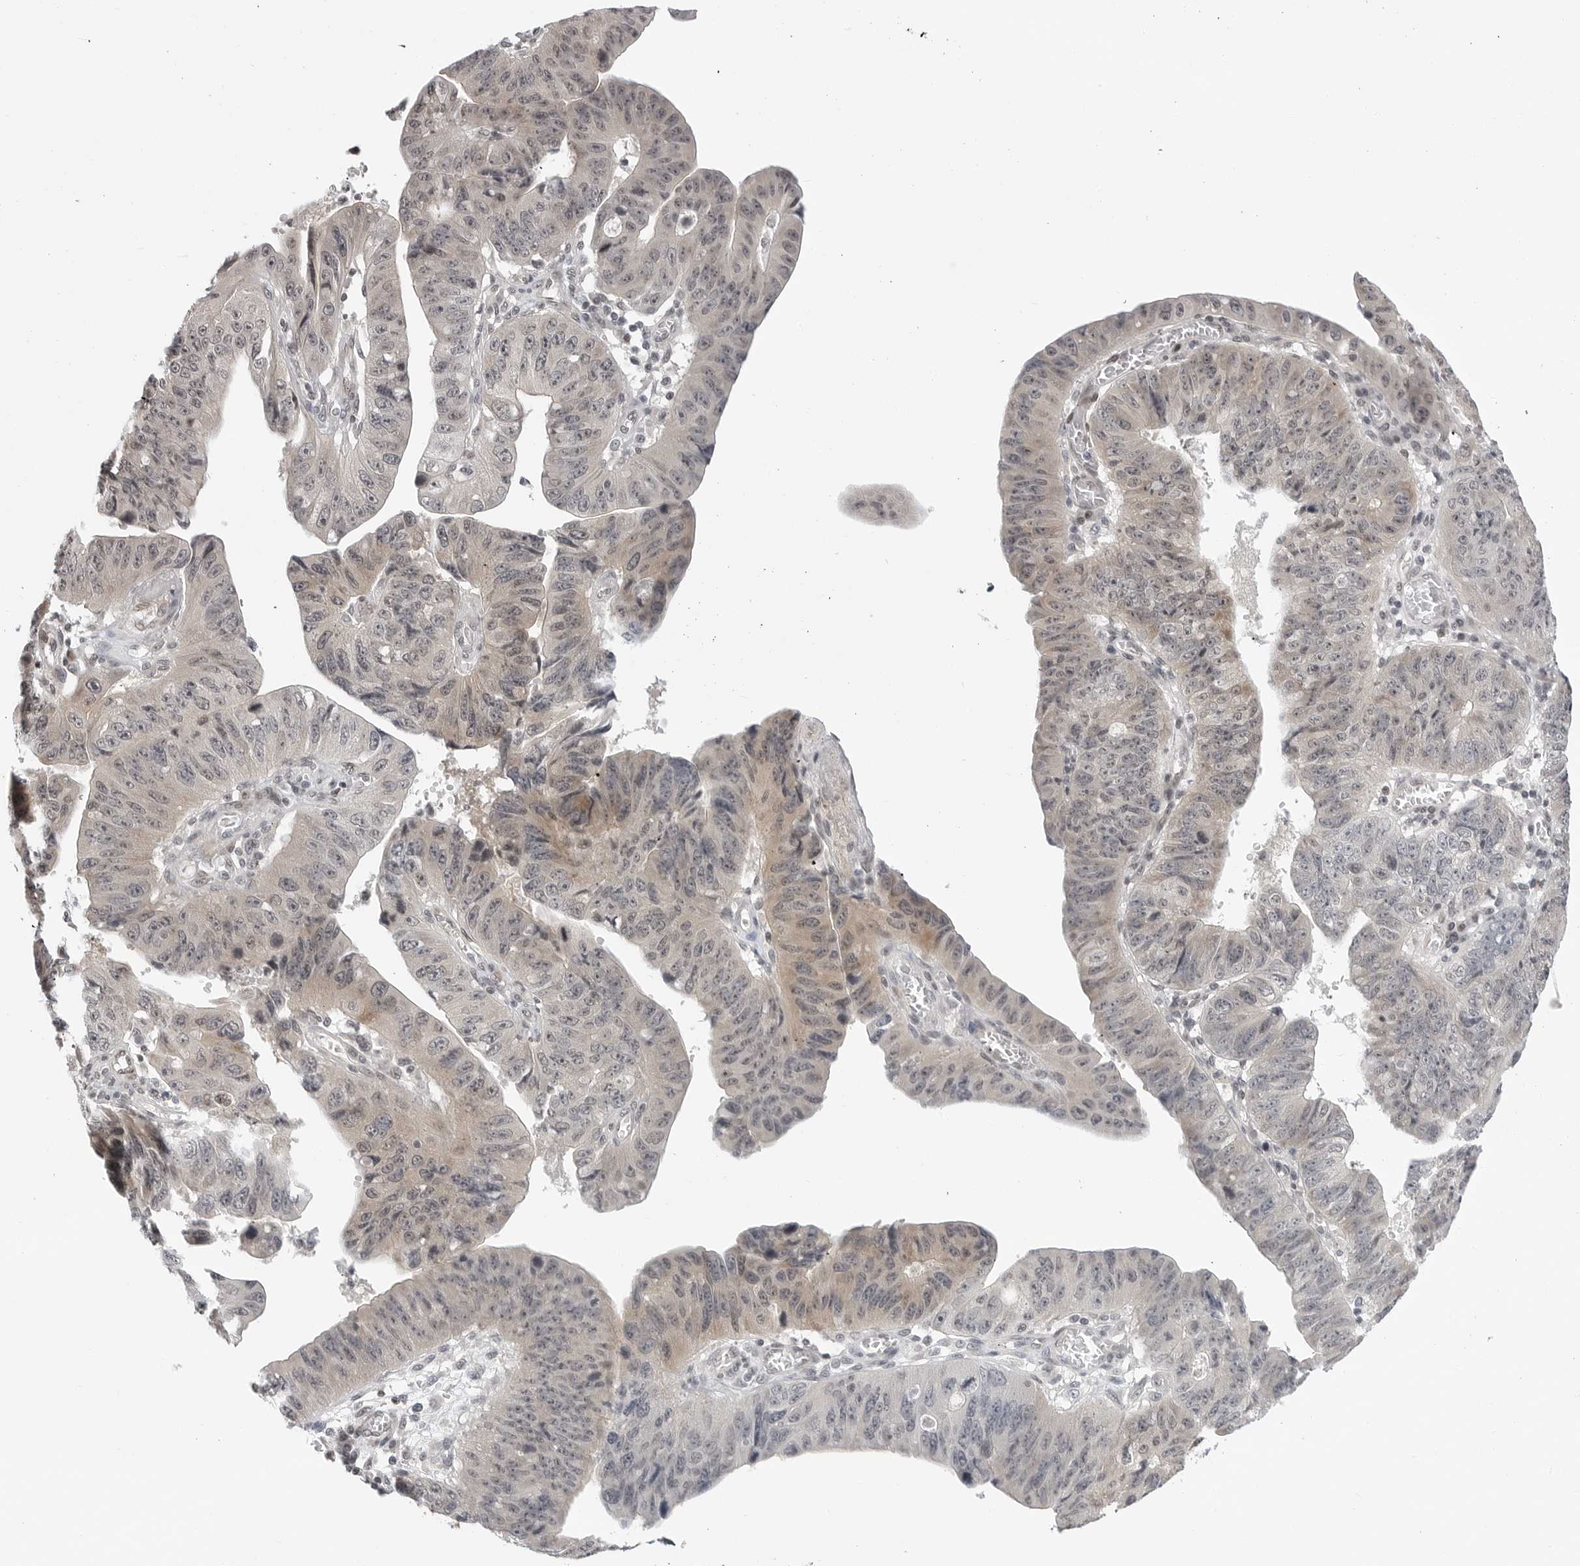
{"staining": {"intensity": "weak", "quantity": "25%-75%", "location": "cytoplasmic/membranous,nuclear"}, "tissue": "stomach cancer", "cell_type": "Tumor cells", "image_type": "cancer", "snomed": [{"axis": "morphology", "description": "Adenocarcinoma, NOS"}, {"axis": "topography", "description": "Stomach"}], "caption": "DAB (3,3'-diaminobenzidine) immunohistochemical staining of human adenocarcinoma (stomach) displays weak cytoplasmic/membranous and nuclear protein expression in approximately 25%-75% of tumor cells.", "gene": "C8orf33", "patient": {"sex": "male", "age": 59}}